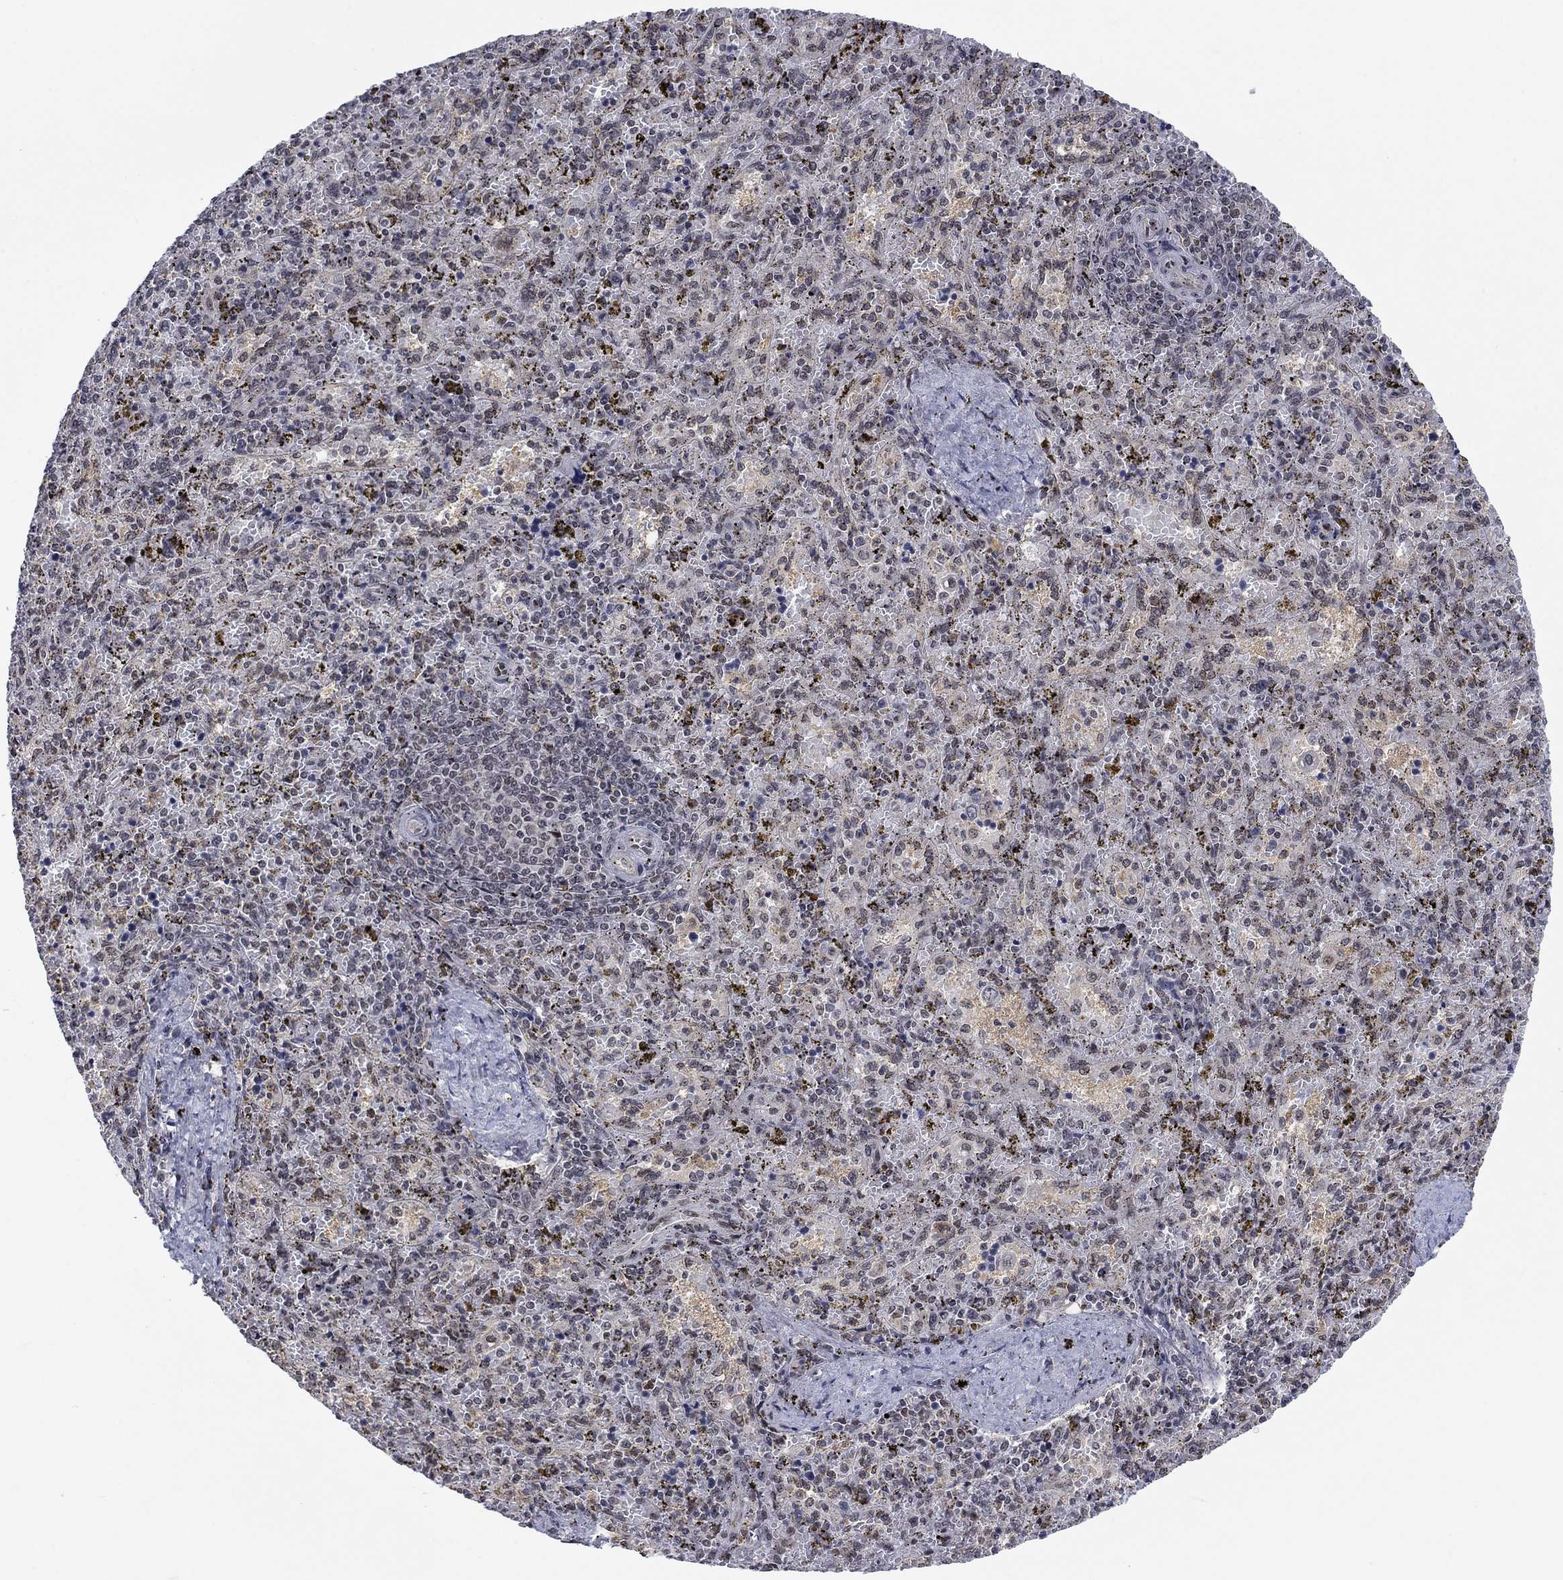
{"staining": {"intensity": "negative", "quantity": "none", "location": "none"}, "tissue": "spleen", "cell_type": "Cells in red pulp", "image_type": "normal", "snomed": [{"axis": "morphology", "description": "Normal tissue, NOS"}, {"axis": "topography", "description": "Spleen"}], "caption": "Unremarkable spleen was stained to show a protein in brown. There is no significant staining in cells in red pulp. (DAB IHC with hematoxylin counter stain).", "gene": "FYTTD1", "patient": {"sex": "female", "age": 50}}